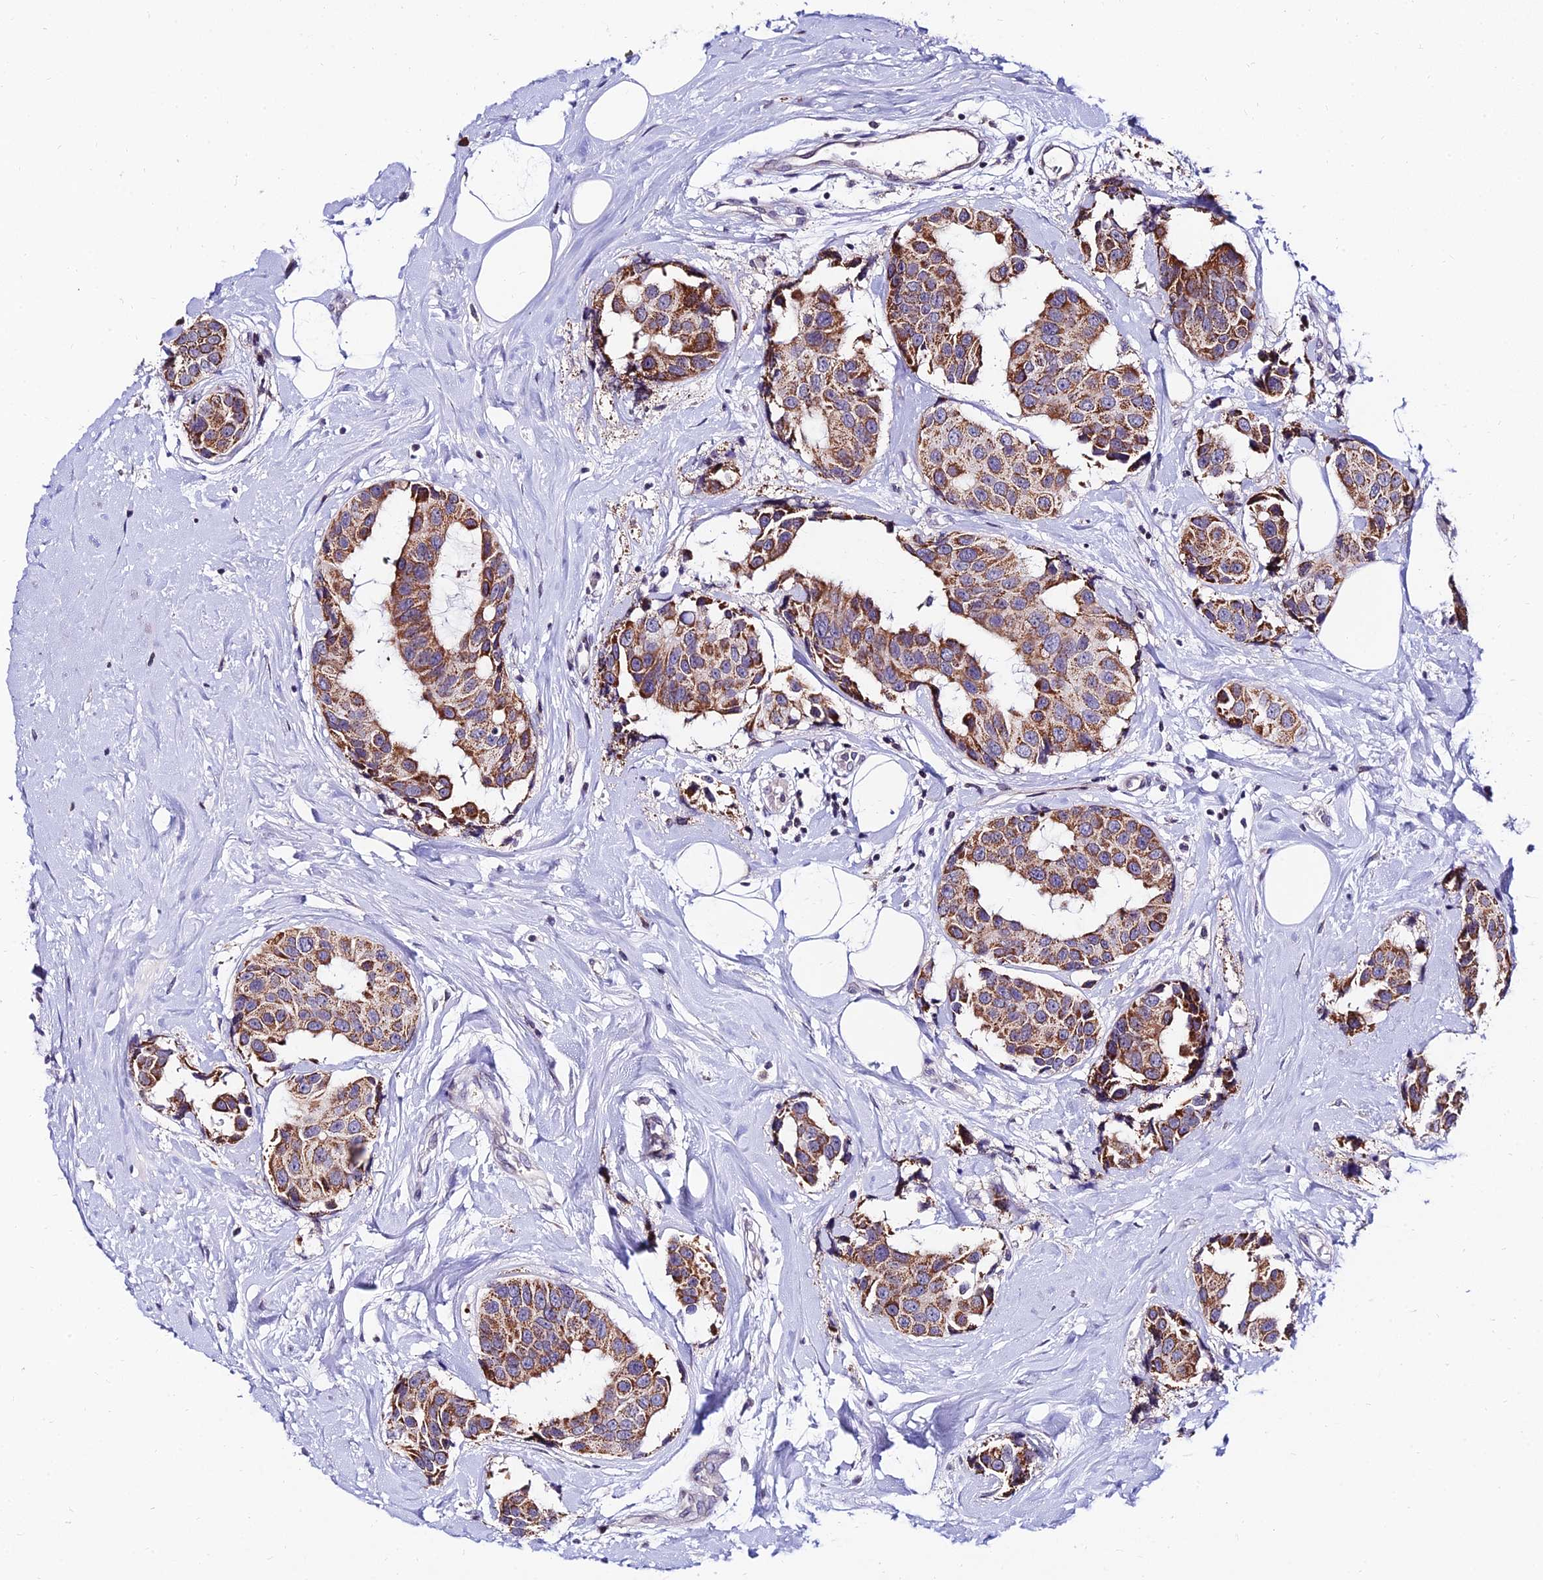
{"staining": {"intensity": "moderate", "quantity": ">75%", "location": "cytoplasmic/membranous"}, "tissue": "breast cancer", "cell_type": "Tumor cells", "image_type": "cancer", "snomed": [{"axis": "morphology", "description": "Normal tissue, NOS"}, {"axis": "morphology", "description": "Duct carcinoma"}, {"axis": "topography", "description": "Breast"}], "caption": "The histopathology image demonstrates immunohistochemical staining of breast cancer (intraductal carcinoma). There is moderate cytoplasmic/membranous positivity is identified in approximately >75% of tumor cells.", "gene": "CDNF", "patient": {"sex": "female", "age": 39}}